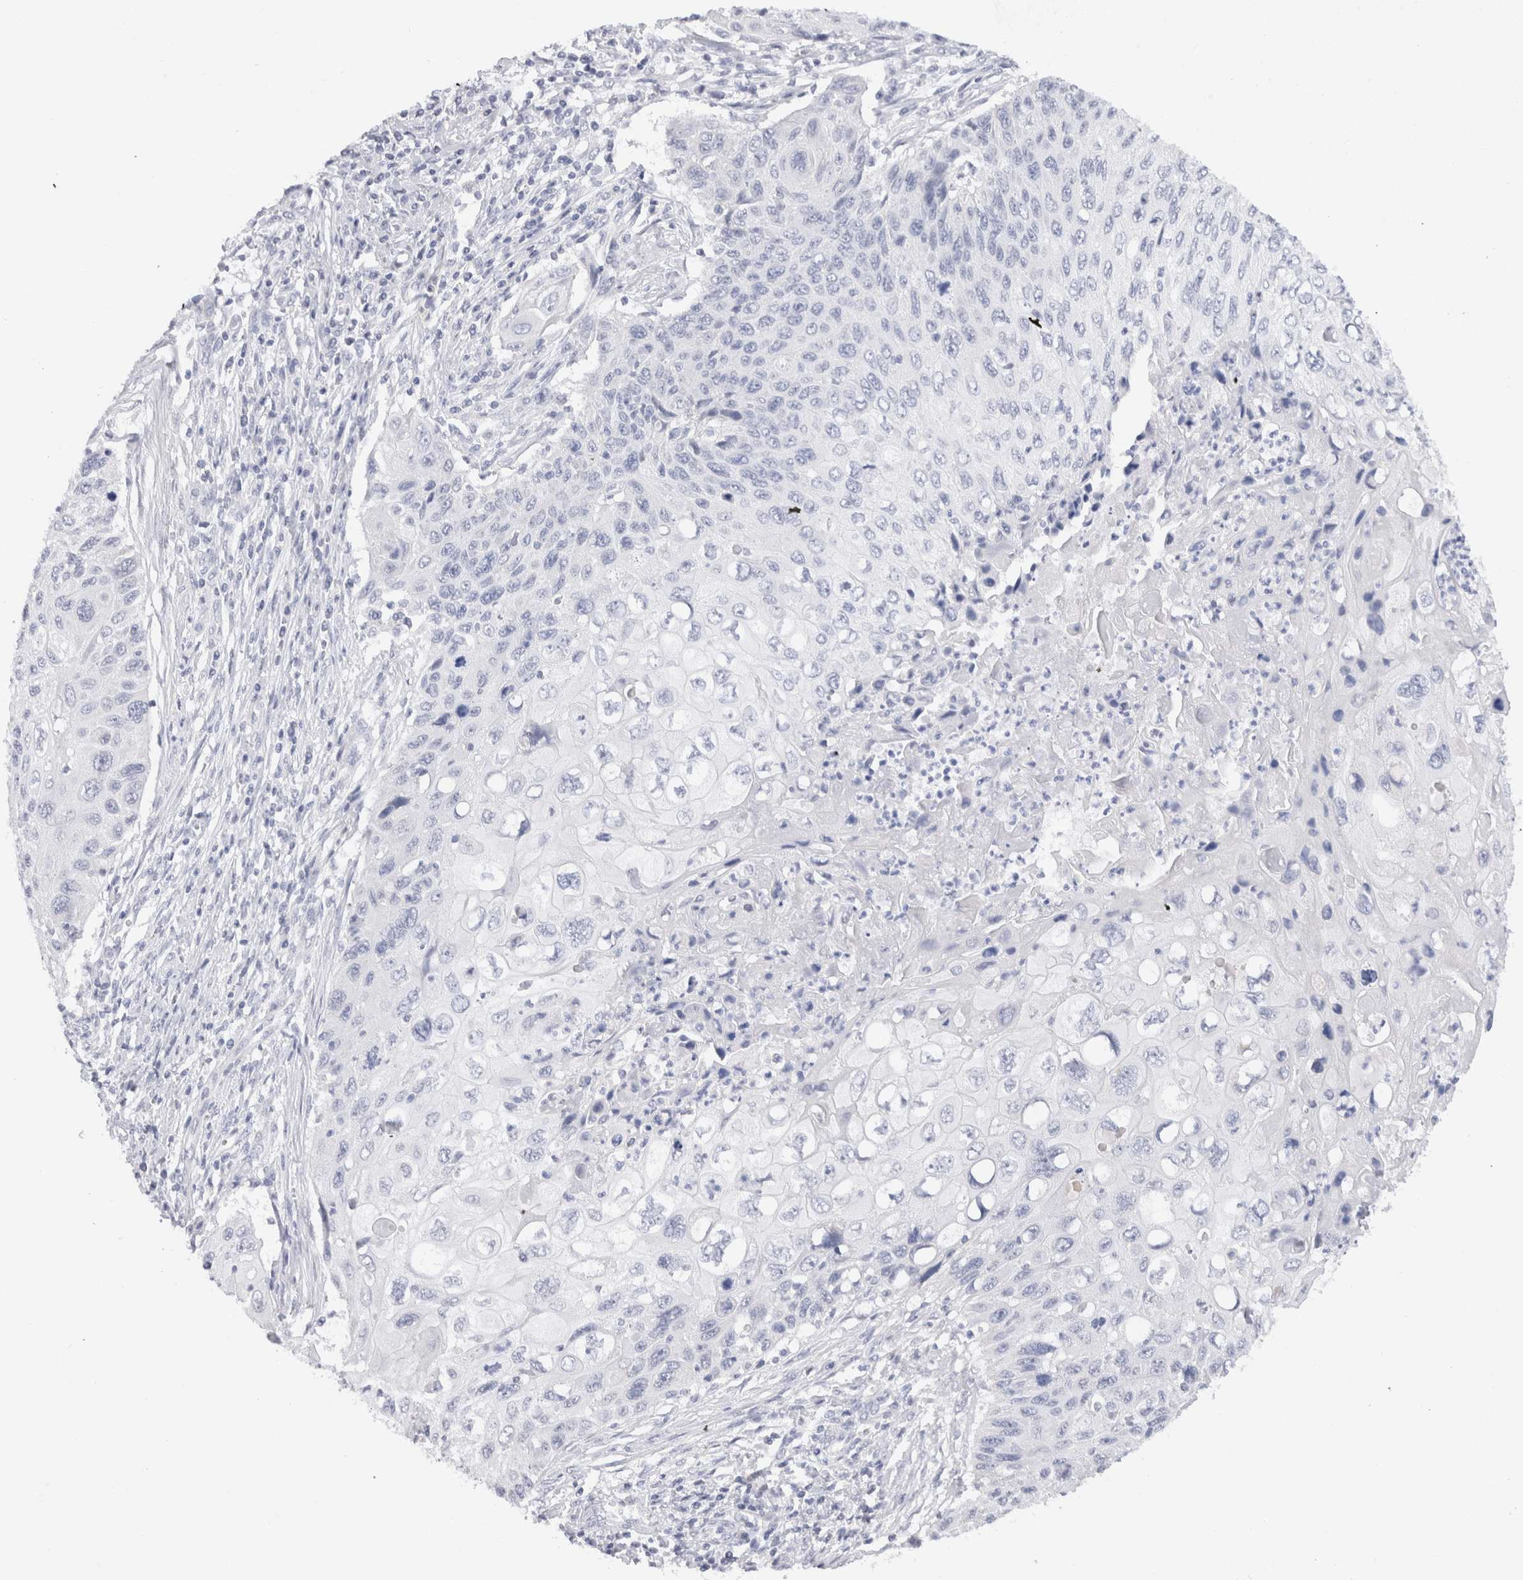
{"staining": {"intensity": "negative", "quantity": "none", "location": "none"}, "tissue": "cervical cancer", "cell_type": "Tumor cells", "image_type": "cancer", "snomed": [{"axis": "morphology", "description": "Squamous cell carcinoma, NOS"}, {"axis": "topography", "description": "Cervix"}], "caption": "There is no significant positivity in tumor cells of squamous cell carcinoma (cervical).", "gene": "C9orf50", "patient": {"sex": "female", "age": 70}}